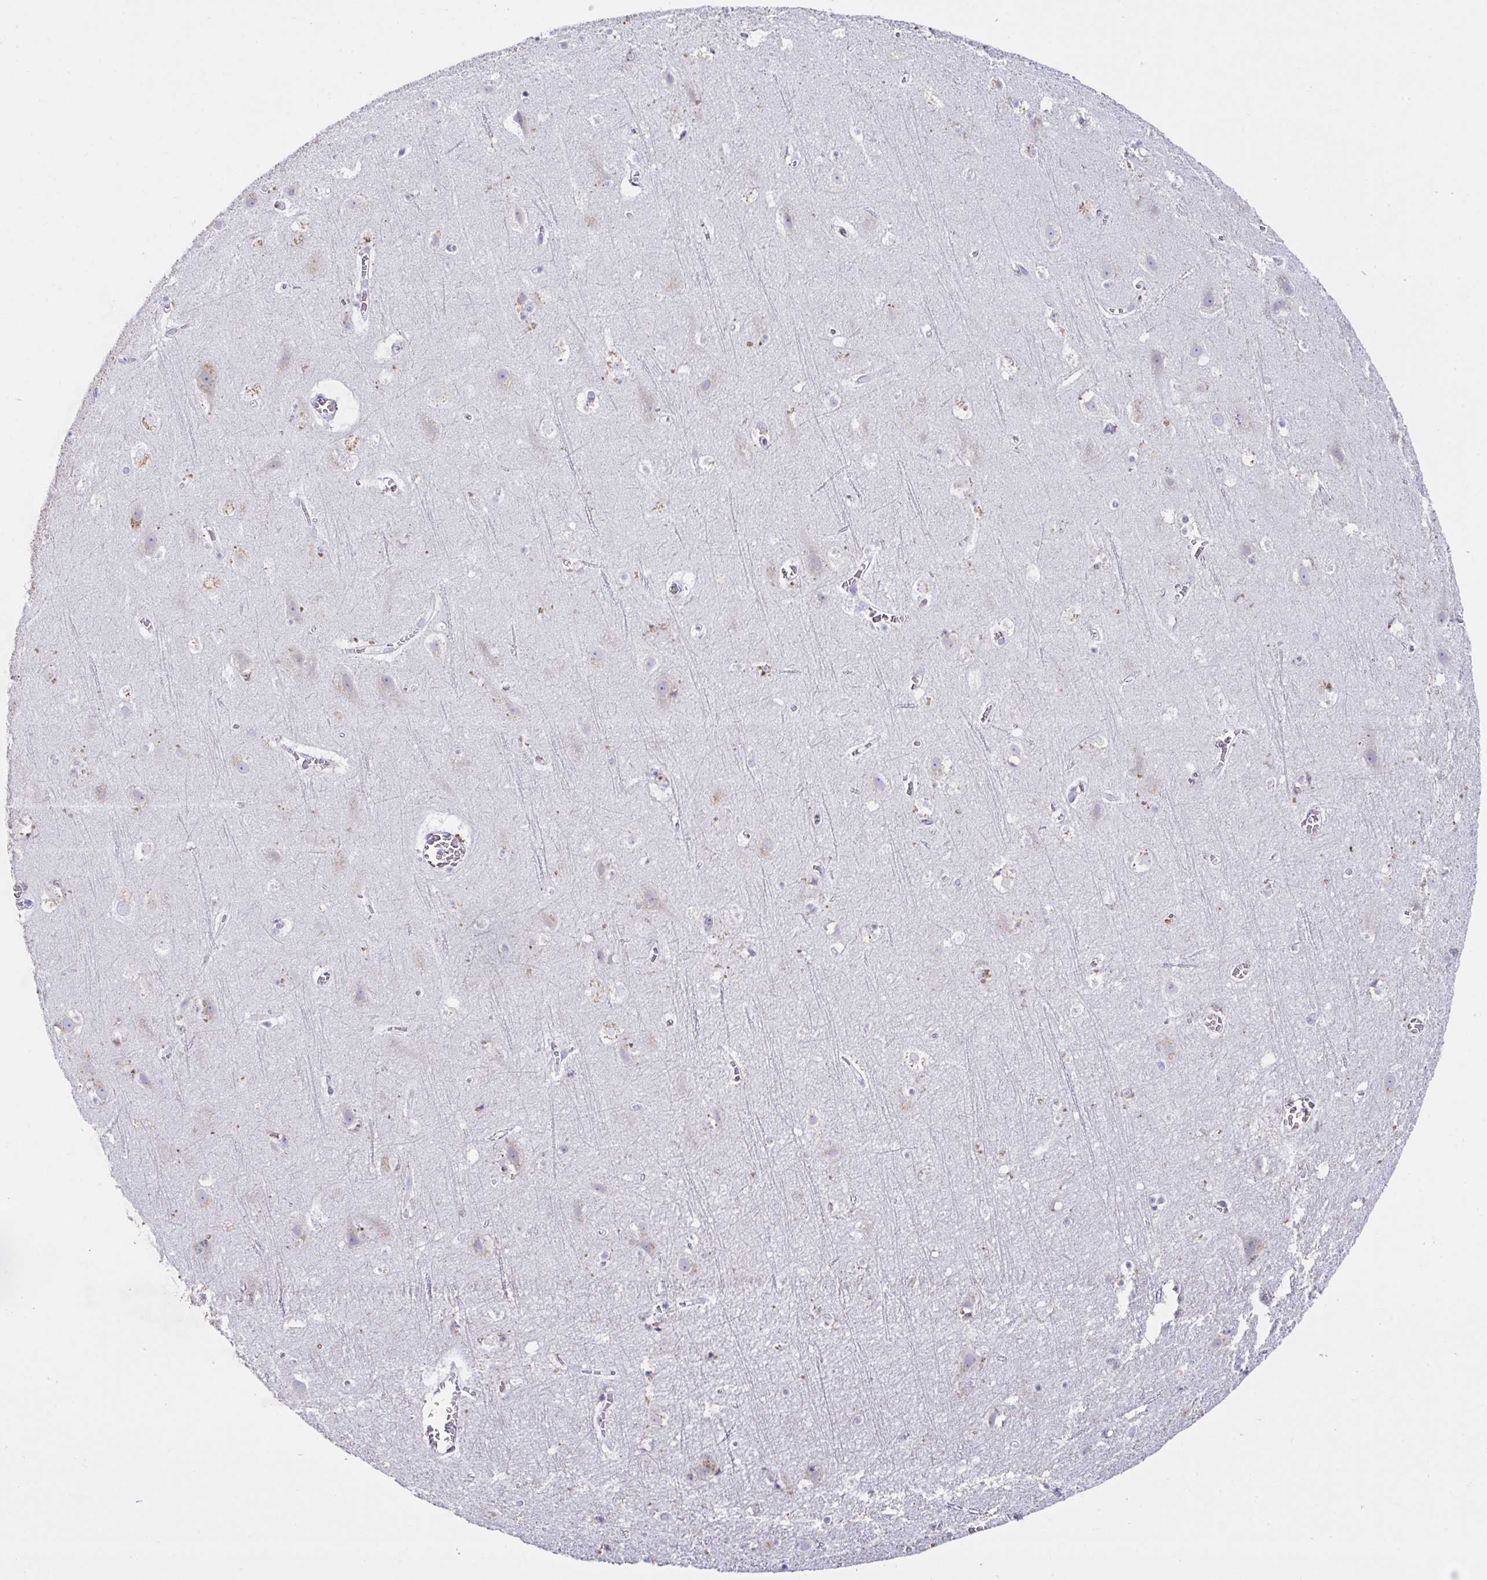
{"staining": {"intensity": "negative", "quantity": "none", "location": "none"}, "tissue": "cerebral cortex", "cell_type": "Endothelial cells", "image_type": "normal", "snomed": [{"axis": "morphology", "description": "Normal tissue, NOS"}, {"axis": "topography", "description": "Cerebral cortex"}], "caption": "A micrograph of cerebral cortex stained for a protein demonstrates no brown staining in endothelial cells.", "gene": "FAU", "patient": {"sex": "female", "age": 42}}